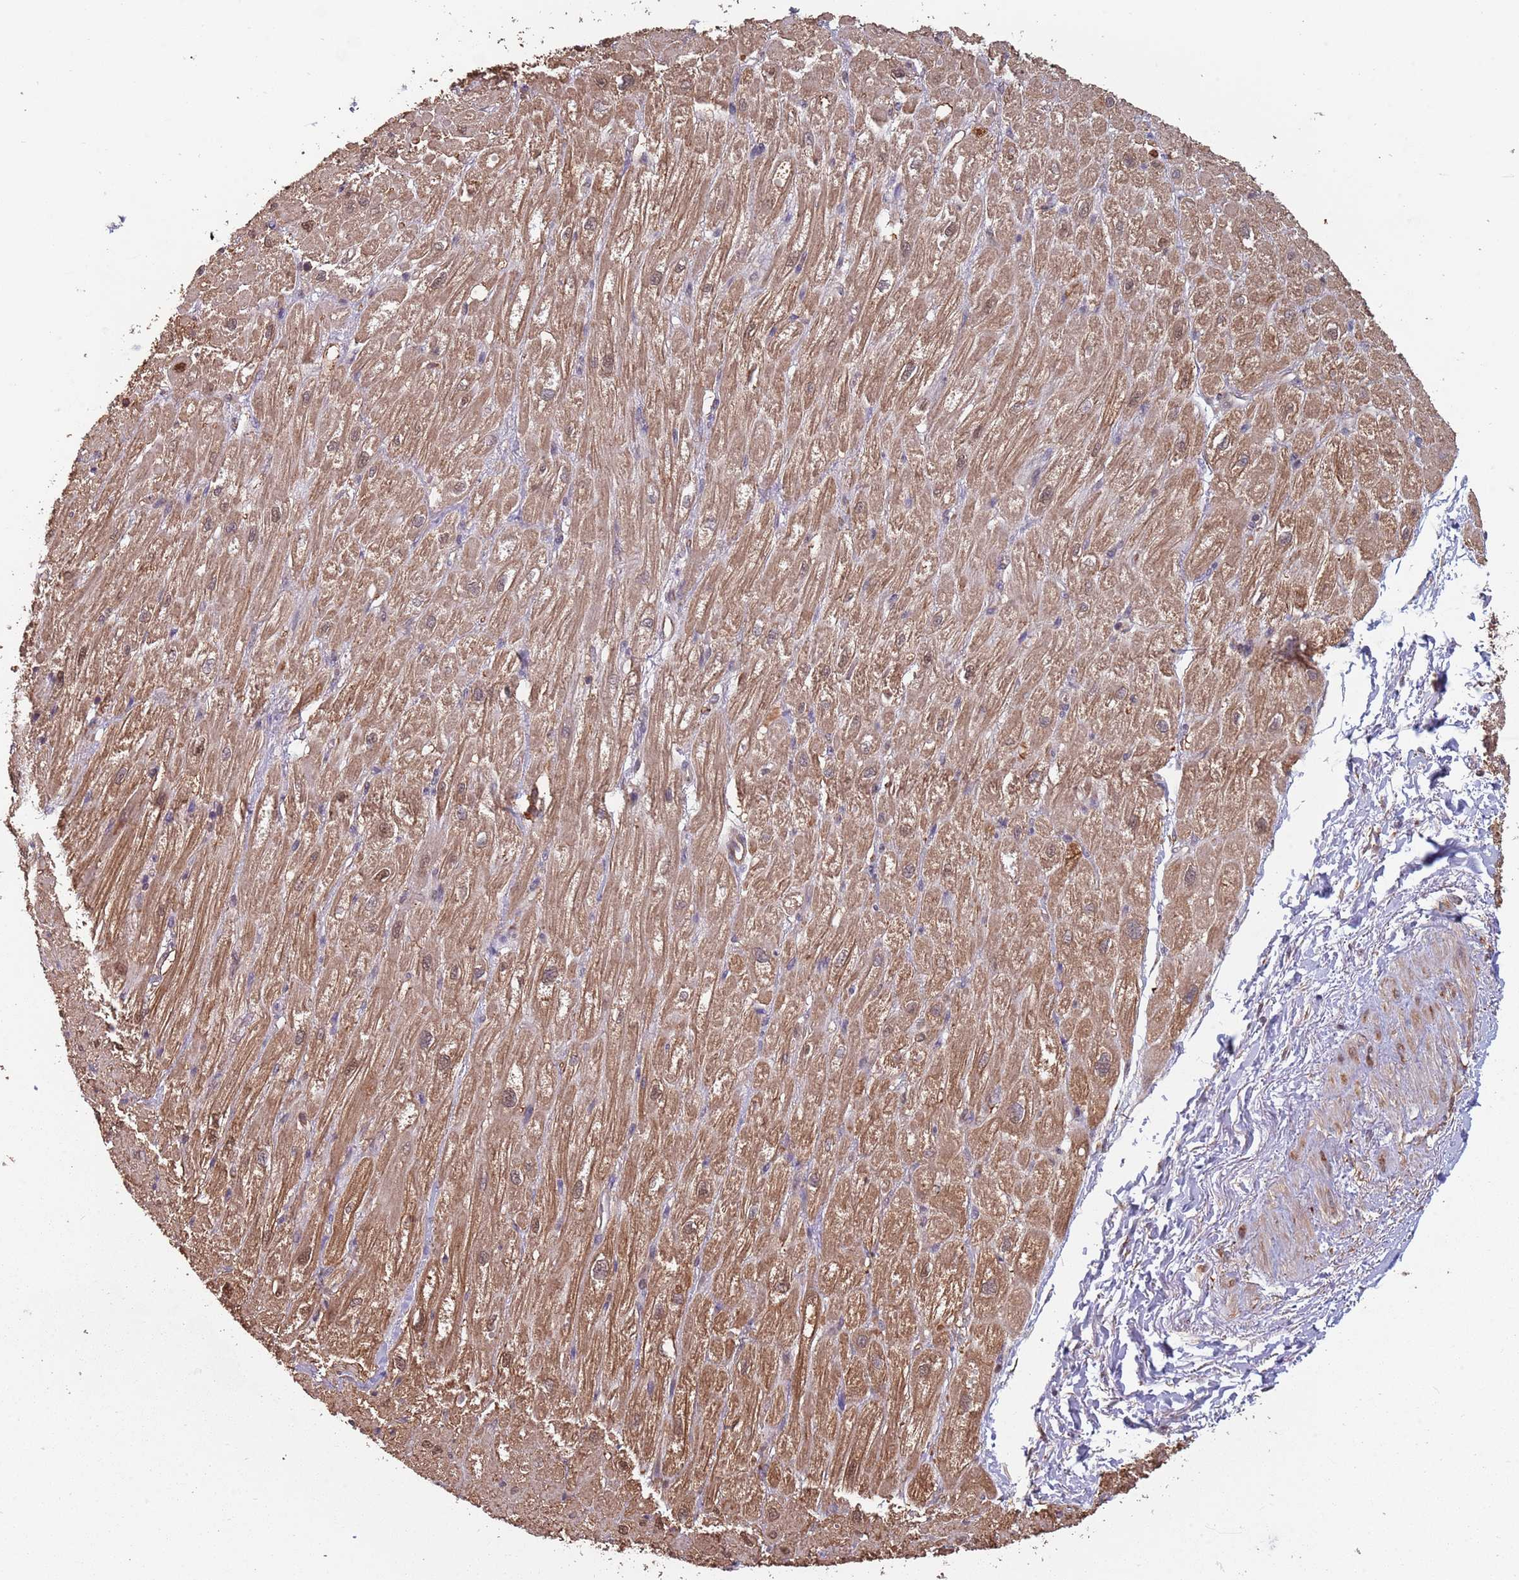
{"staining": {"intensity": "moderate", "quantity": ">75%", "location": "cytoplasmic/membranous,nuclear"}, "tissue": "heart muscle", "cell_type": "Cardiomyocytes", "image_type": "normal", "snomed": [{"axis": "morphology", "description": "Normal tissue, NOS"}, {"axis": "topography", "description": "Heart"}], "caption": "IHC staining of unremarkable heart muscle, which demonstrates medium levels of moderate cytoplasmic/membranous,nuclear staining in approximately >75% of cardiomyocytes indicating moderate cytoplasmic/membranous,nuclear protein staining. The staining was performed using DAB (brown) for protein detection and nuclei were counterstained in hematoxylin (blue).", "gene": "COG4", "patient": {"sex": "male", "age": 65}}